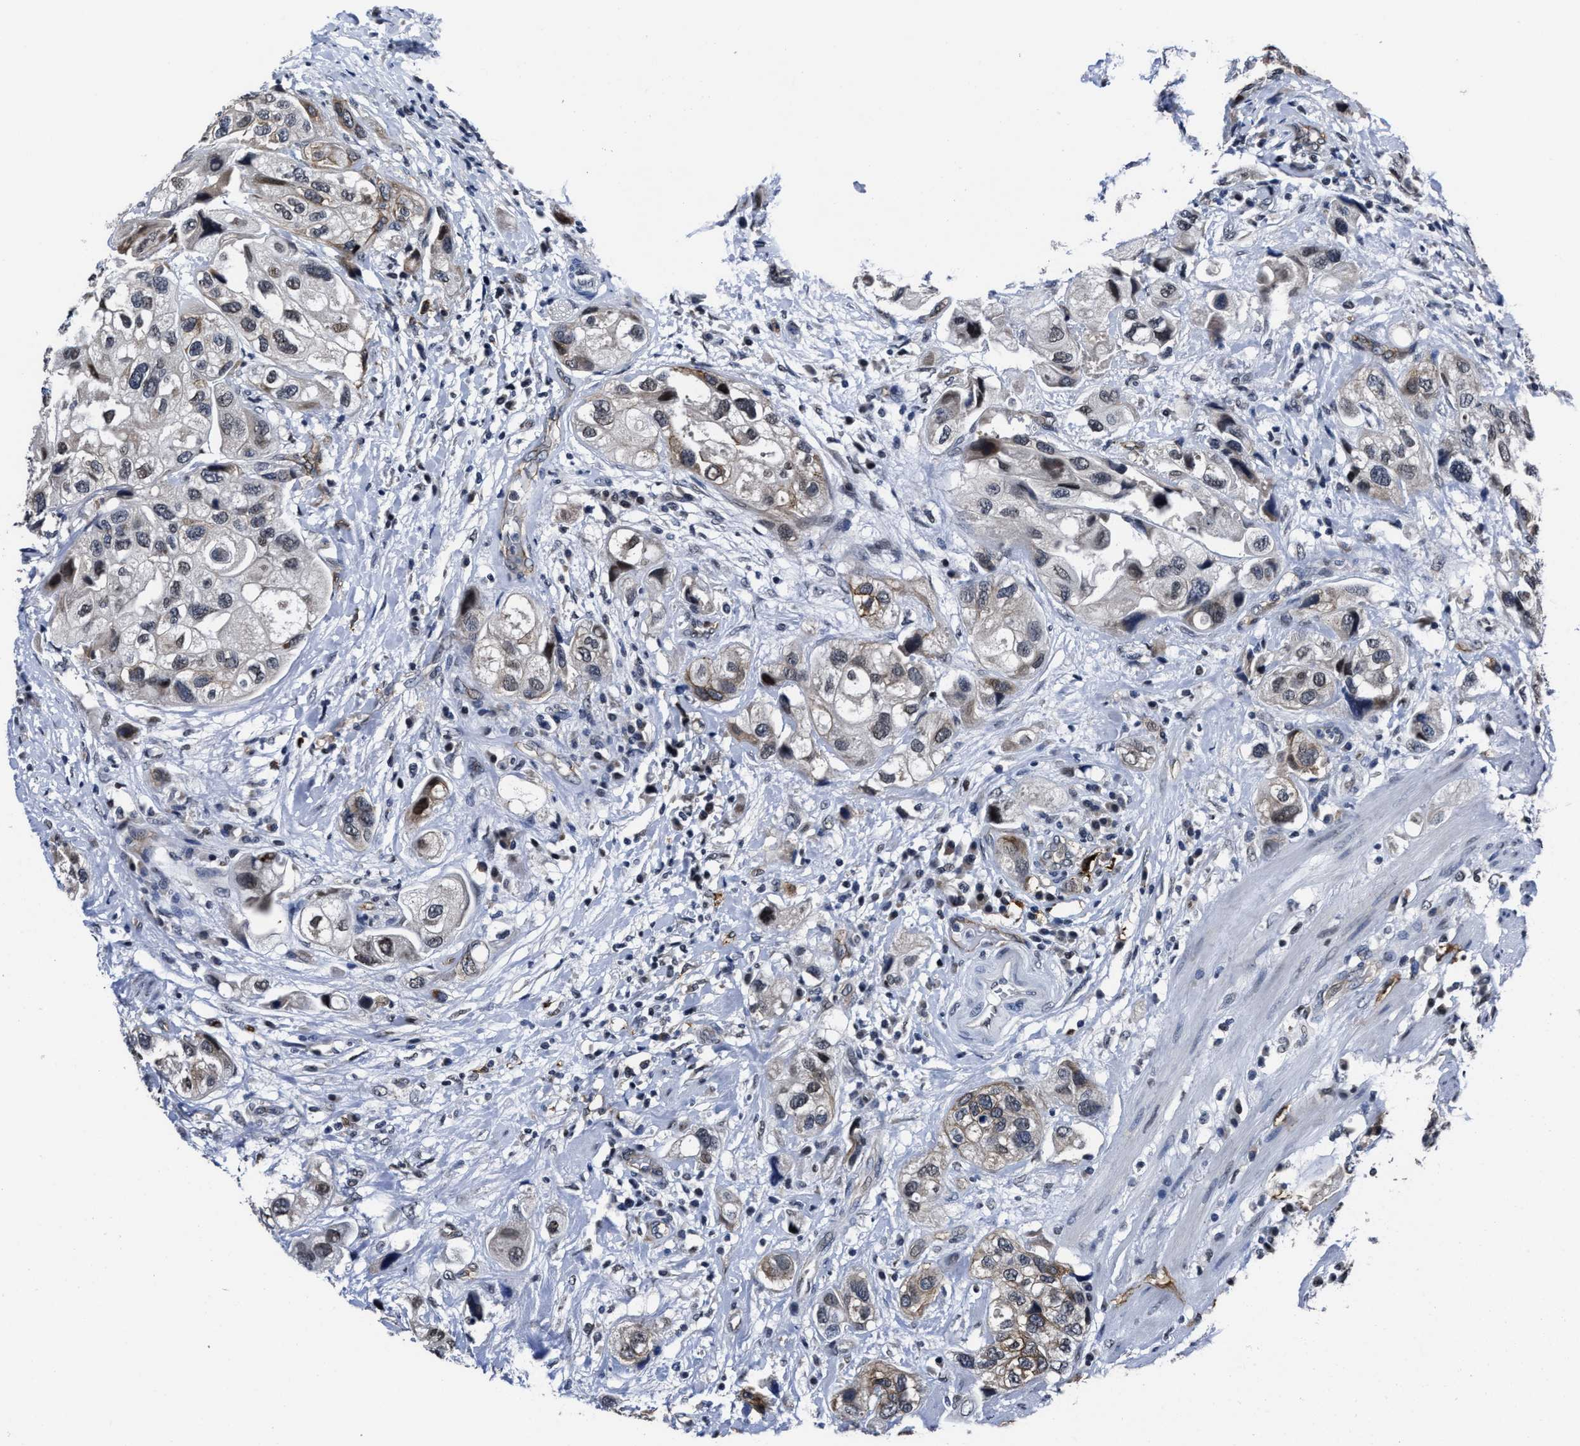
{"staining": {"intensity": "weak", "quantity": "<25%", "location": "cytoplasmic/membranous"}, "tissue": "urothelial cancer", "cell_type": "Tumor cells", "image_type": "cancer", "snomed": [{"axis": "morphology", "description": "Urothelial carcinoma, High grade"}, {"axis": "topography", "description": "Urinary bladder"}], "caption": "High magnification brightfield microscopy of urothelial cancer stained with DAB (brown) and counterstained with hematoxylin (blue): tumor cells show no significant staining.", "gene": "MARCKSL1", "patient": {"sex": "female", "age": 64}}